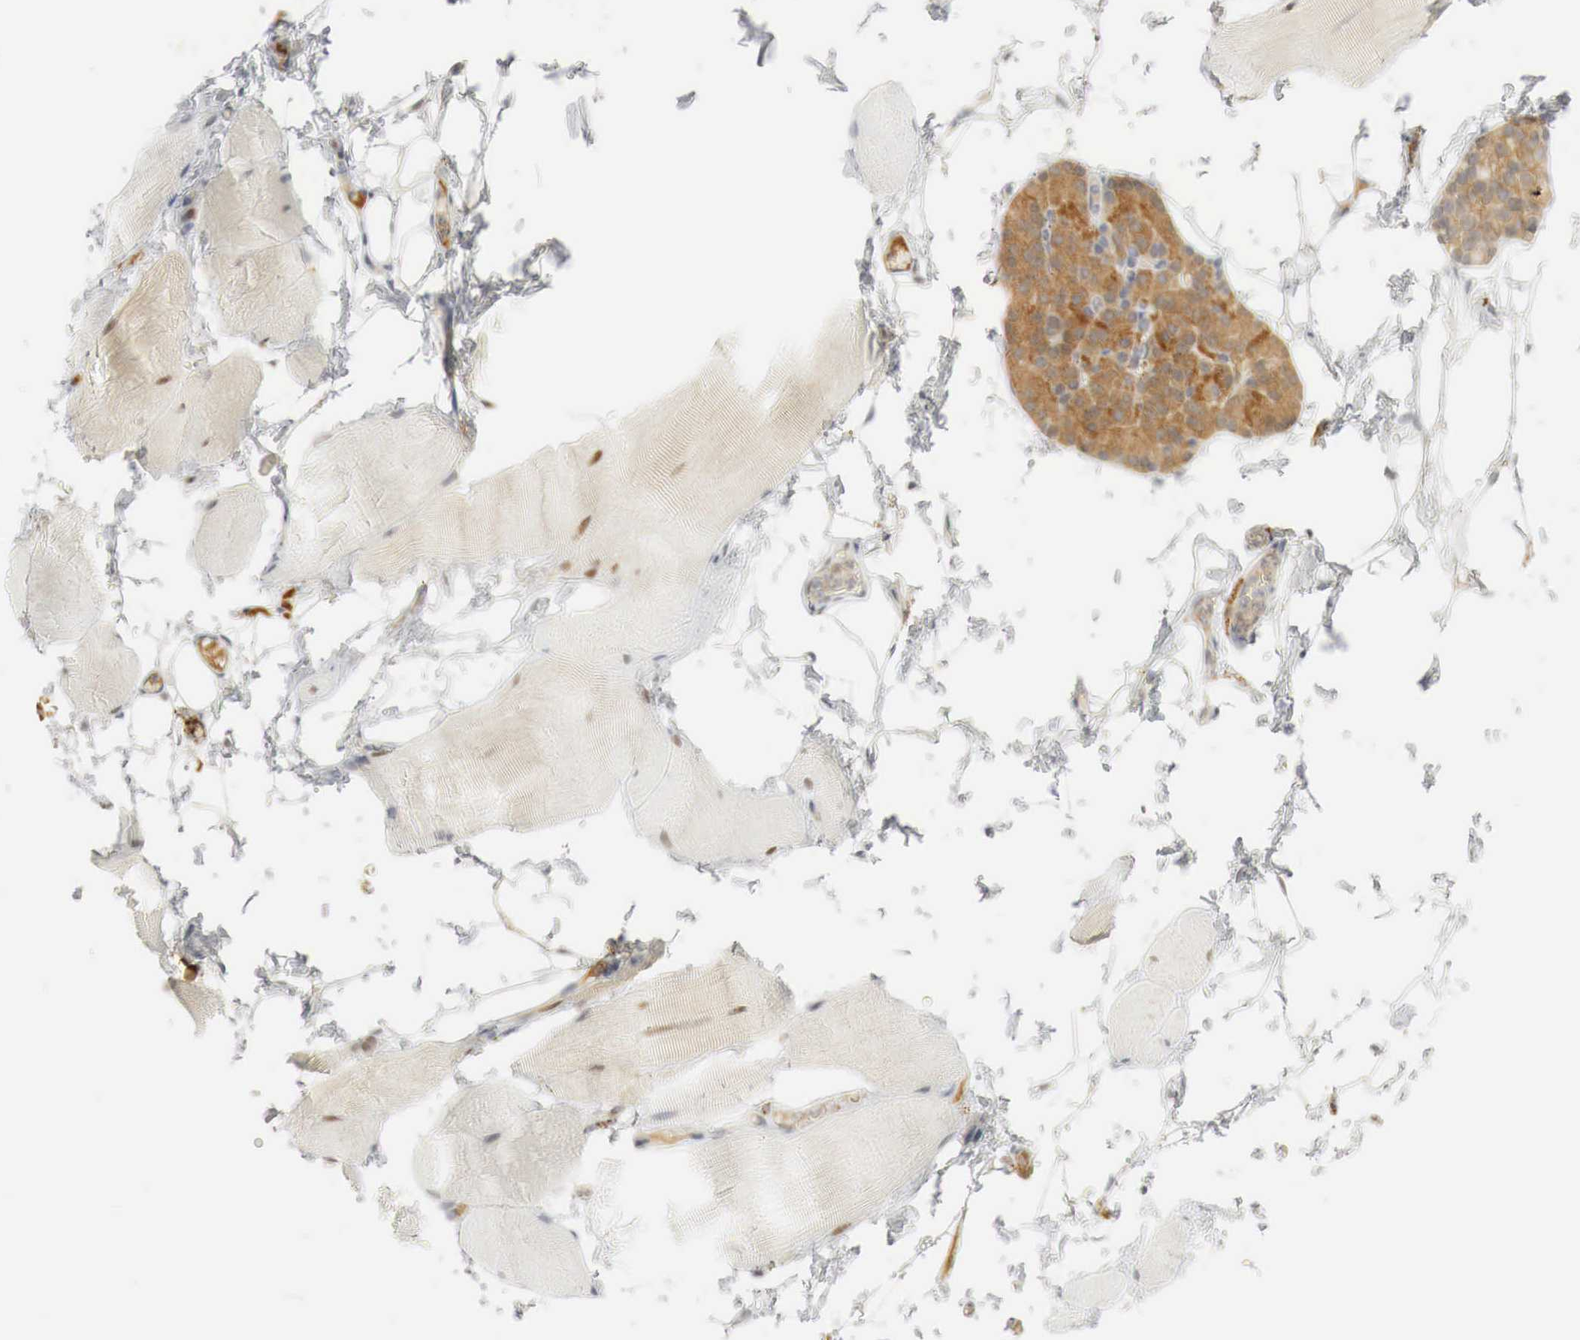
{"staining": {"intensity": "weak", "quantity": "<25%", "location": "cytoplasmic/membranous"}, "tissue": "skeletal muscle", "cell_type": "Myocytes", "image_type": "normal", "snomed": [{"axis": "morphology", "description": "Normal tissue, NOS"}, {"axis": "topography", "description": "Skeletal muscle"}, {"axis": "topography", "description": "Parathyroid gland"}], "caption": "Myocytes show no significant protein expression in normal skeletal muscle. (DAB (3,3'-diaminobenzidine) immunohistochemistry (IHC) visualized using brightfield microscopy, high magnification).", "gene": "MYC", "patient": {"sex": "female", "age": 37}}